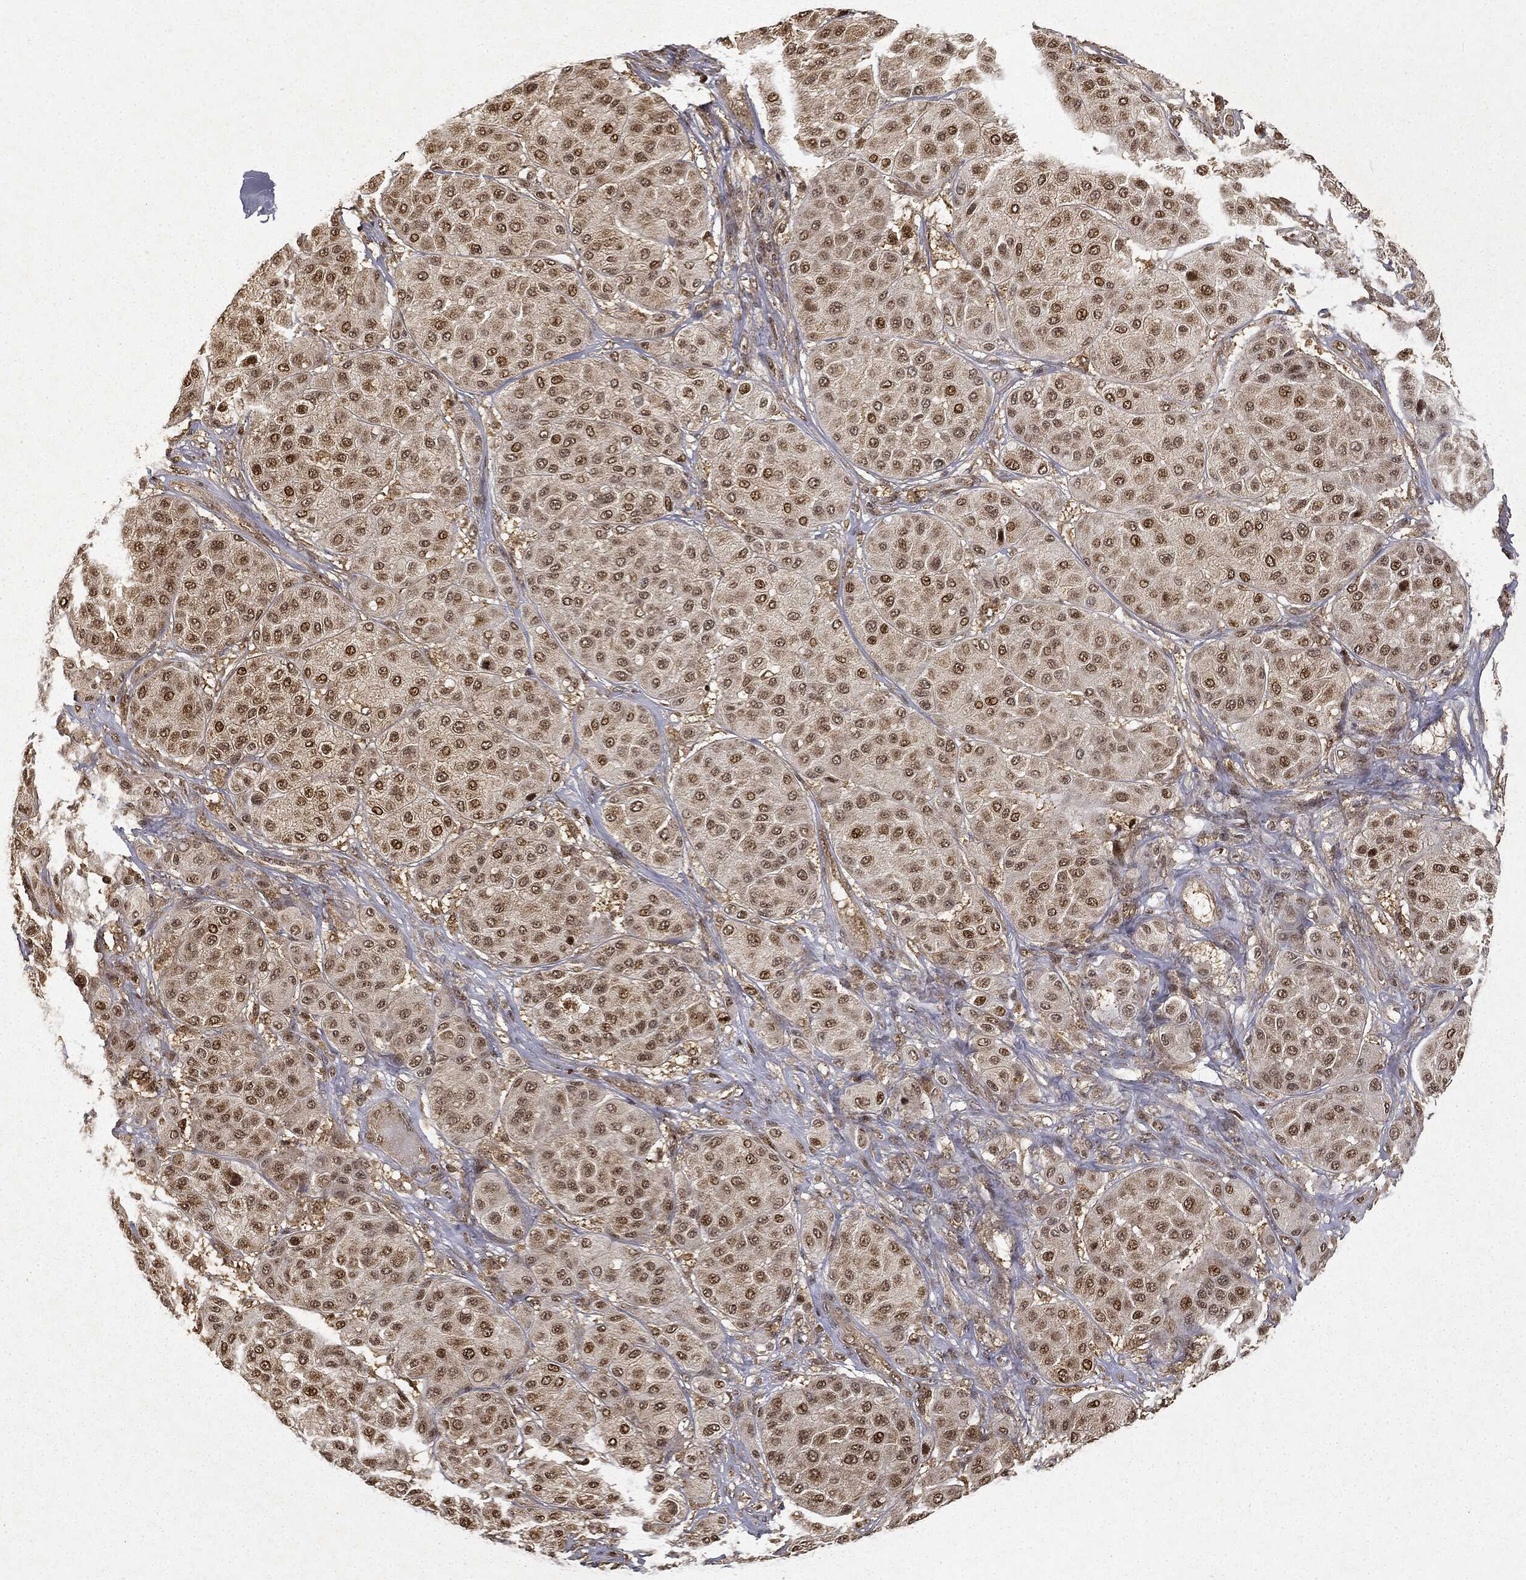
{"staining": {"intensity": "strong", "quantity": ">75%", "location": "nuclear"}, "tissue": "melanoma", "cell_type": "Tumor cells", "image_type": "cancer", "snomed": [{"axis": "morphology", "description": "Malignant melanoma, Metastatic site"}, {"axis": "topography", "description": "Smooth muscle"}], "caption": "Melanoma stained with a brown dye reveals strong nuclear positive staining in about >75% of tumor cells.", "gene": "ZNHIT6", "patient": {"sex": "male", "age": 41}}